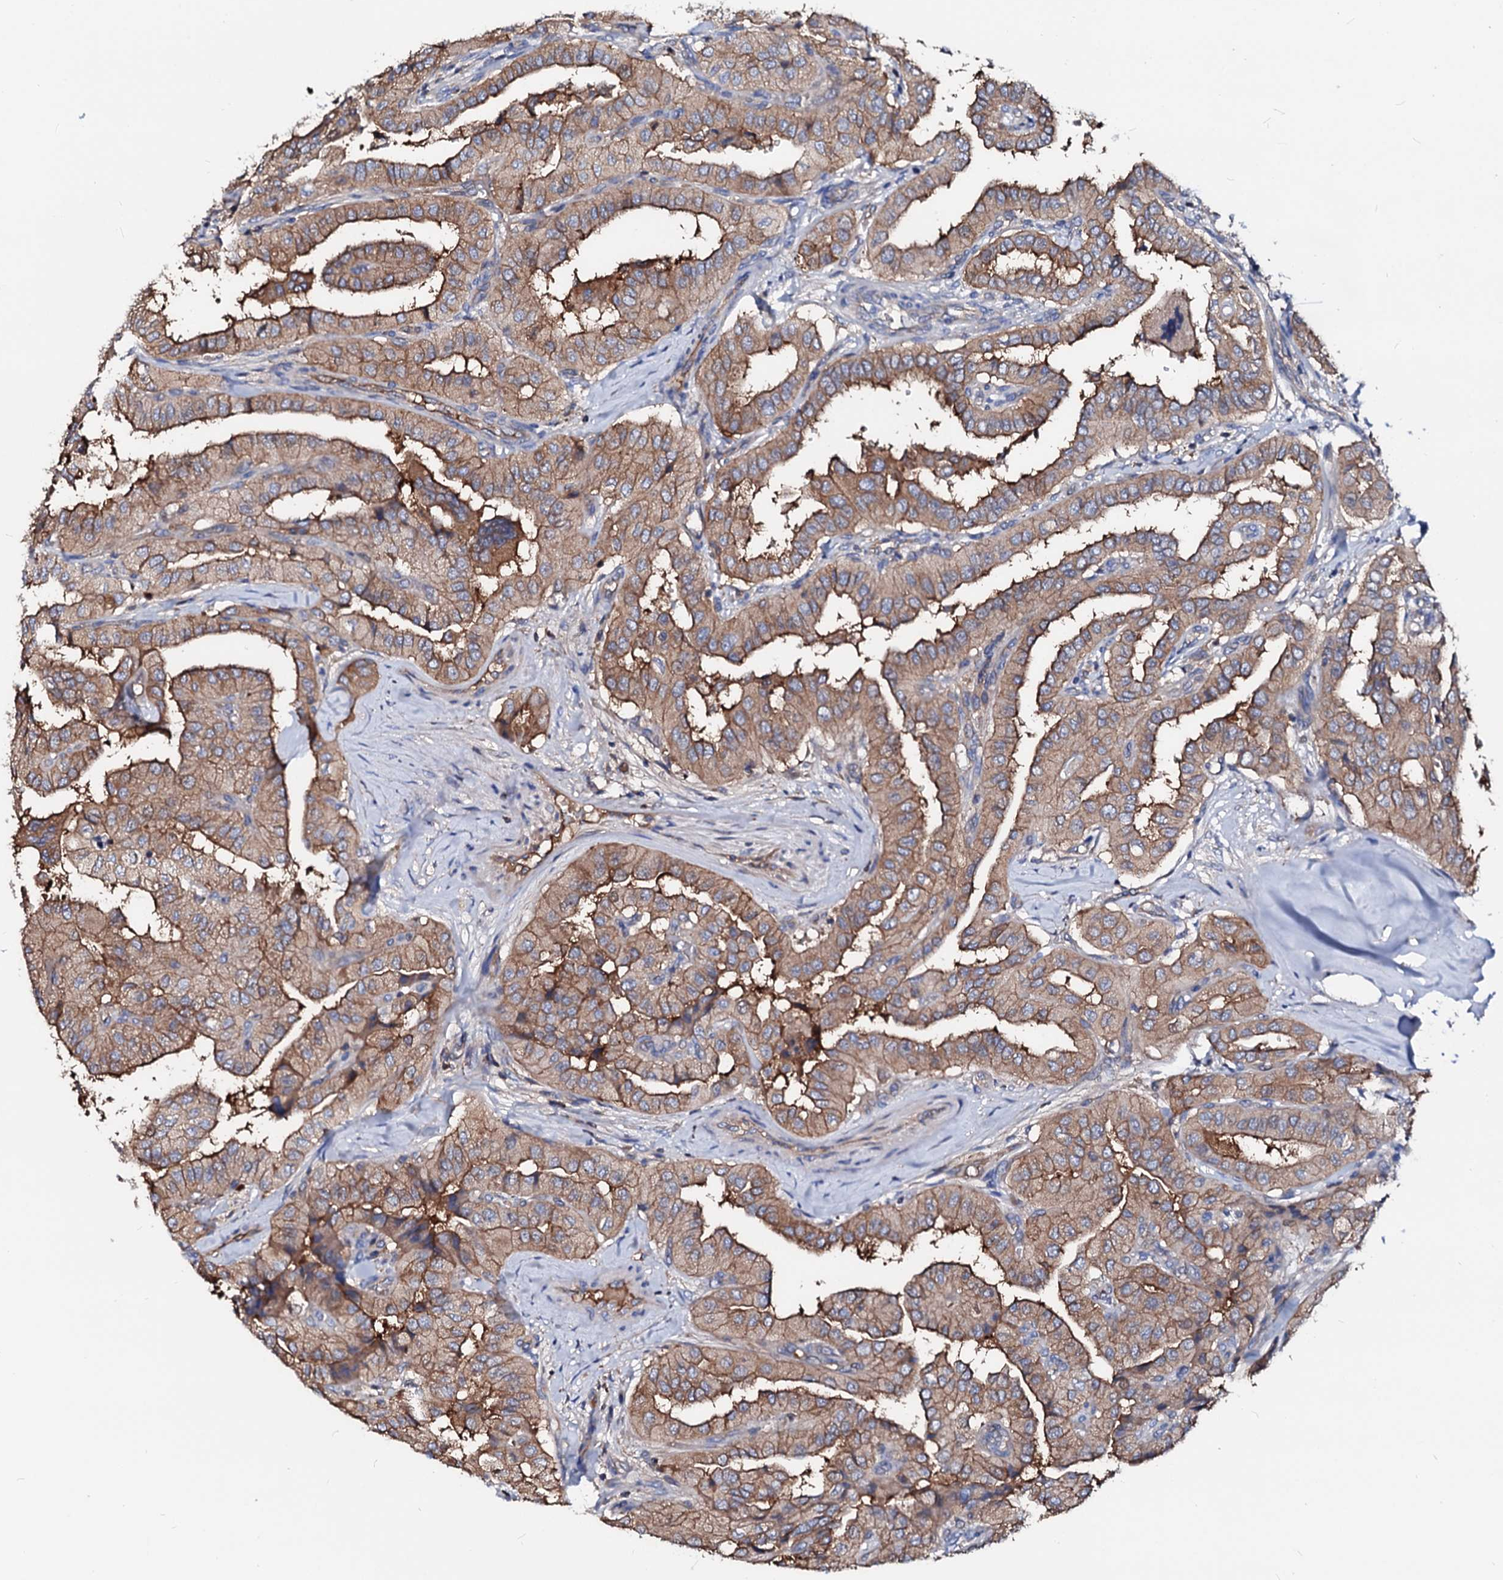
{"staining": {"intensity": "moderate", "quantity": ">75%", "location": "cytoplasmic/membranous"}, "tissue": "thyroid cancer", "cell_type": "Tumor cells", "image_type": "cancer", "snomed": [{"axis": "morphology", "description": "Papillary adenocarcinoma, NOS"}, {"axis": "topography", "description": "Thyroid gland"}], "caption": "DAB immunohistochemical staining of thyroid papillary adenocarcinoma demonstrates moderate cytoplasmic/membranous protein expression in about >75% of tumor cells.", "gene": "CSKMT", "patient": {"sex": "female", "age": 59}}